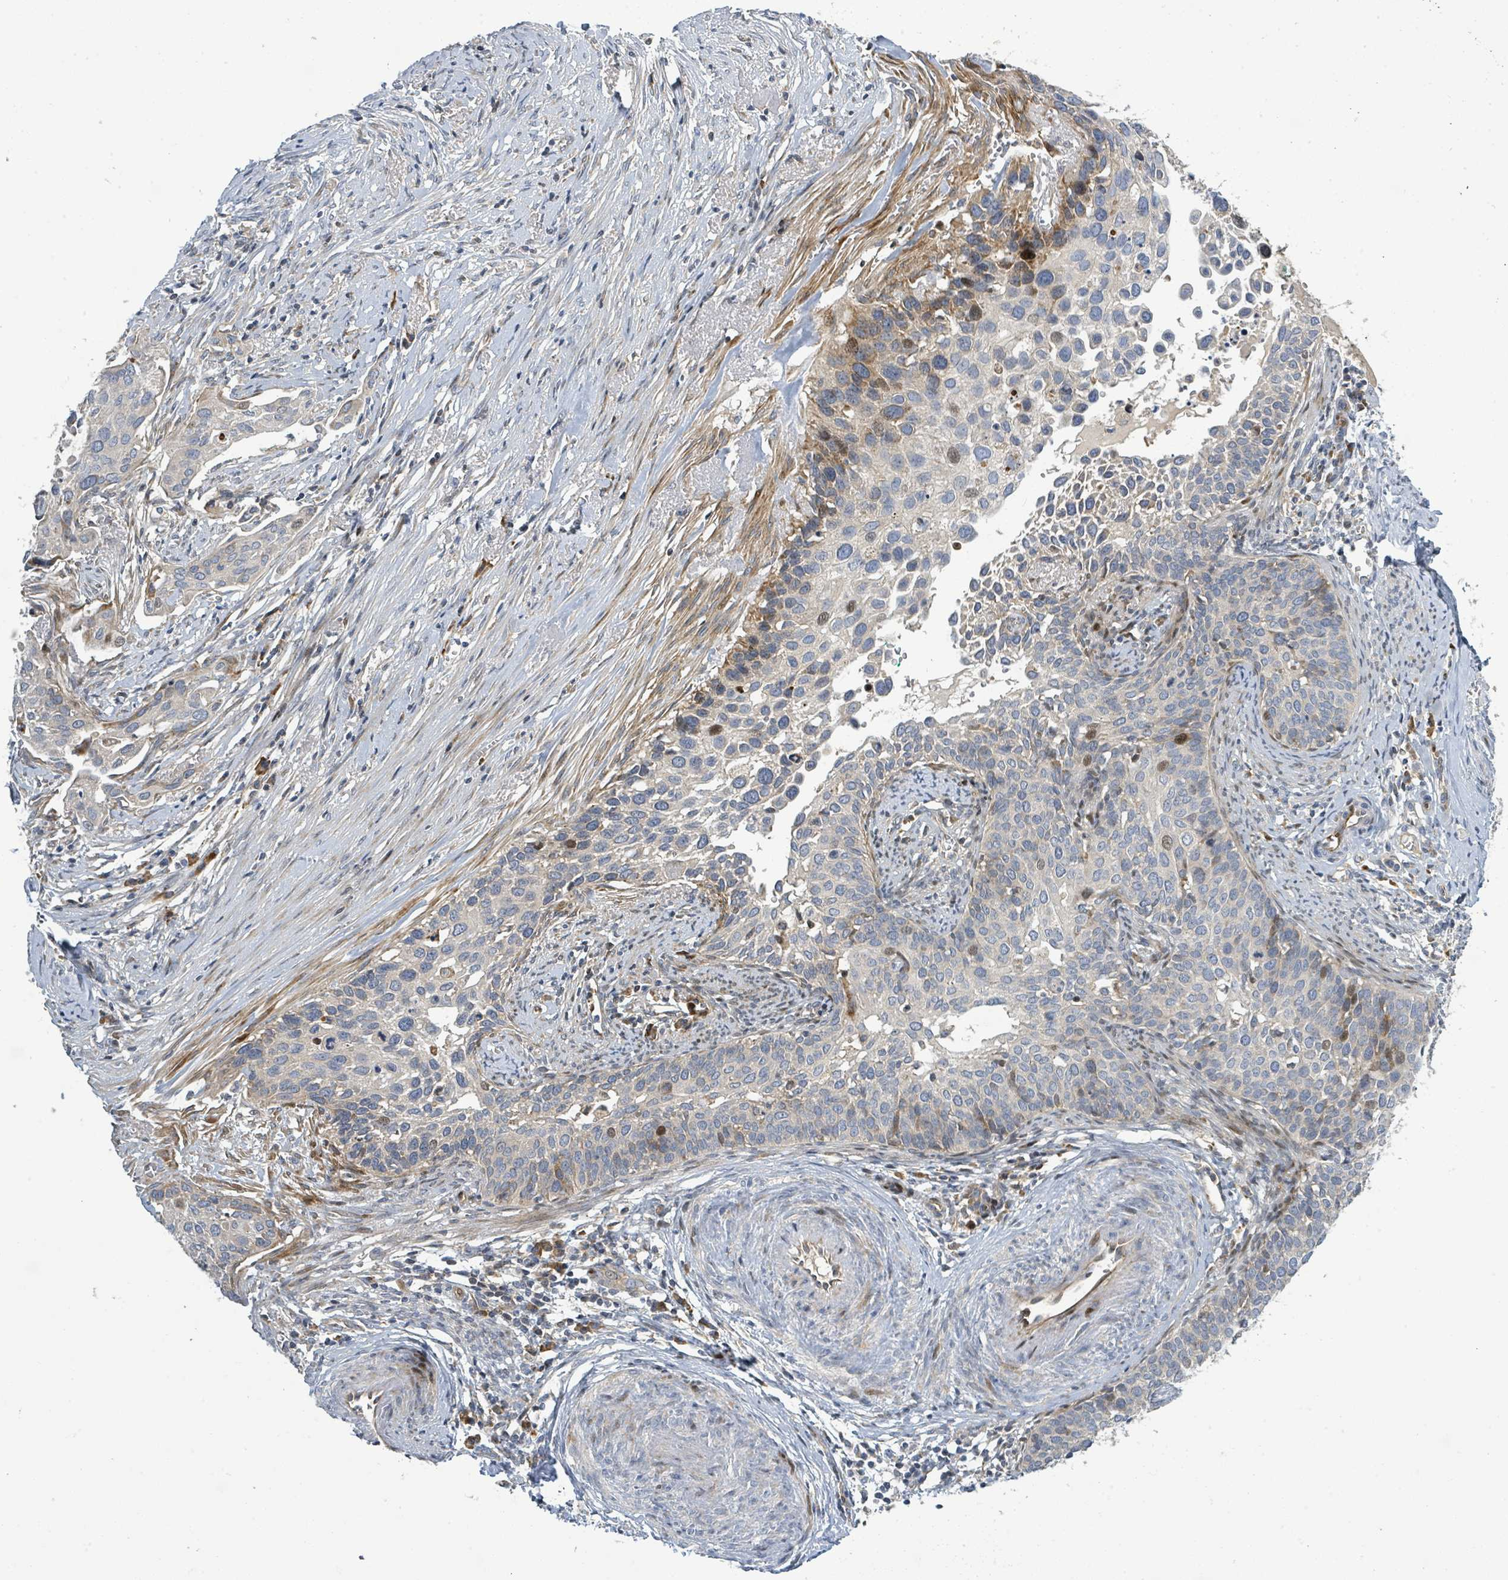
{"staining": {"intensity": "moderate", "quantity": "<25%", "location": "nuclear"}, "tissue": "cervical cancer", "cell_type": "Tumor cells", "image_type": "cancer", "snomed": [{"axis": "morphology", "description": "Squamous cell carcinoma, NOS"}, {"axis": "topography", "description": "Cervix"}], "caption": "About <25% of tumor cells in human cervical cancer display moderate nuclear protein positivity as visualized by brown immunohistochemical staining.", "gene": "CFAP210", "patient": {"sex": "female", "age": 44}}